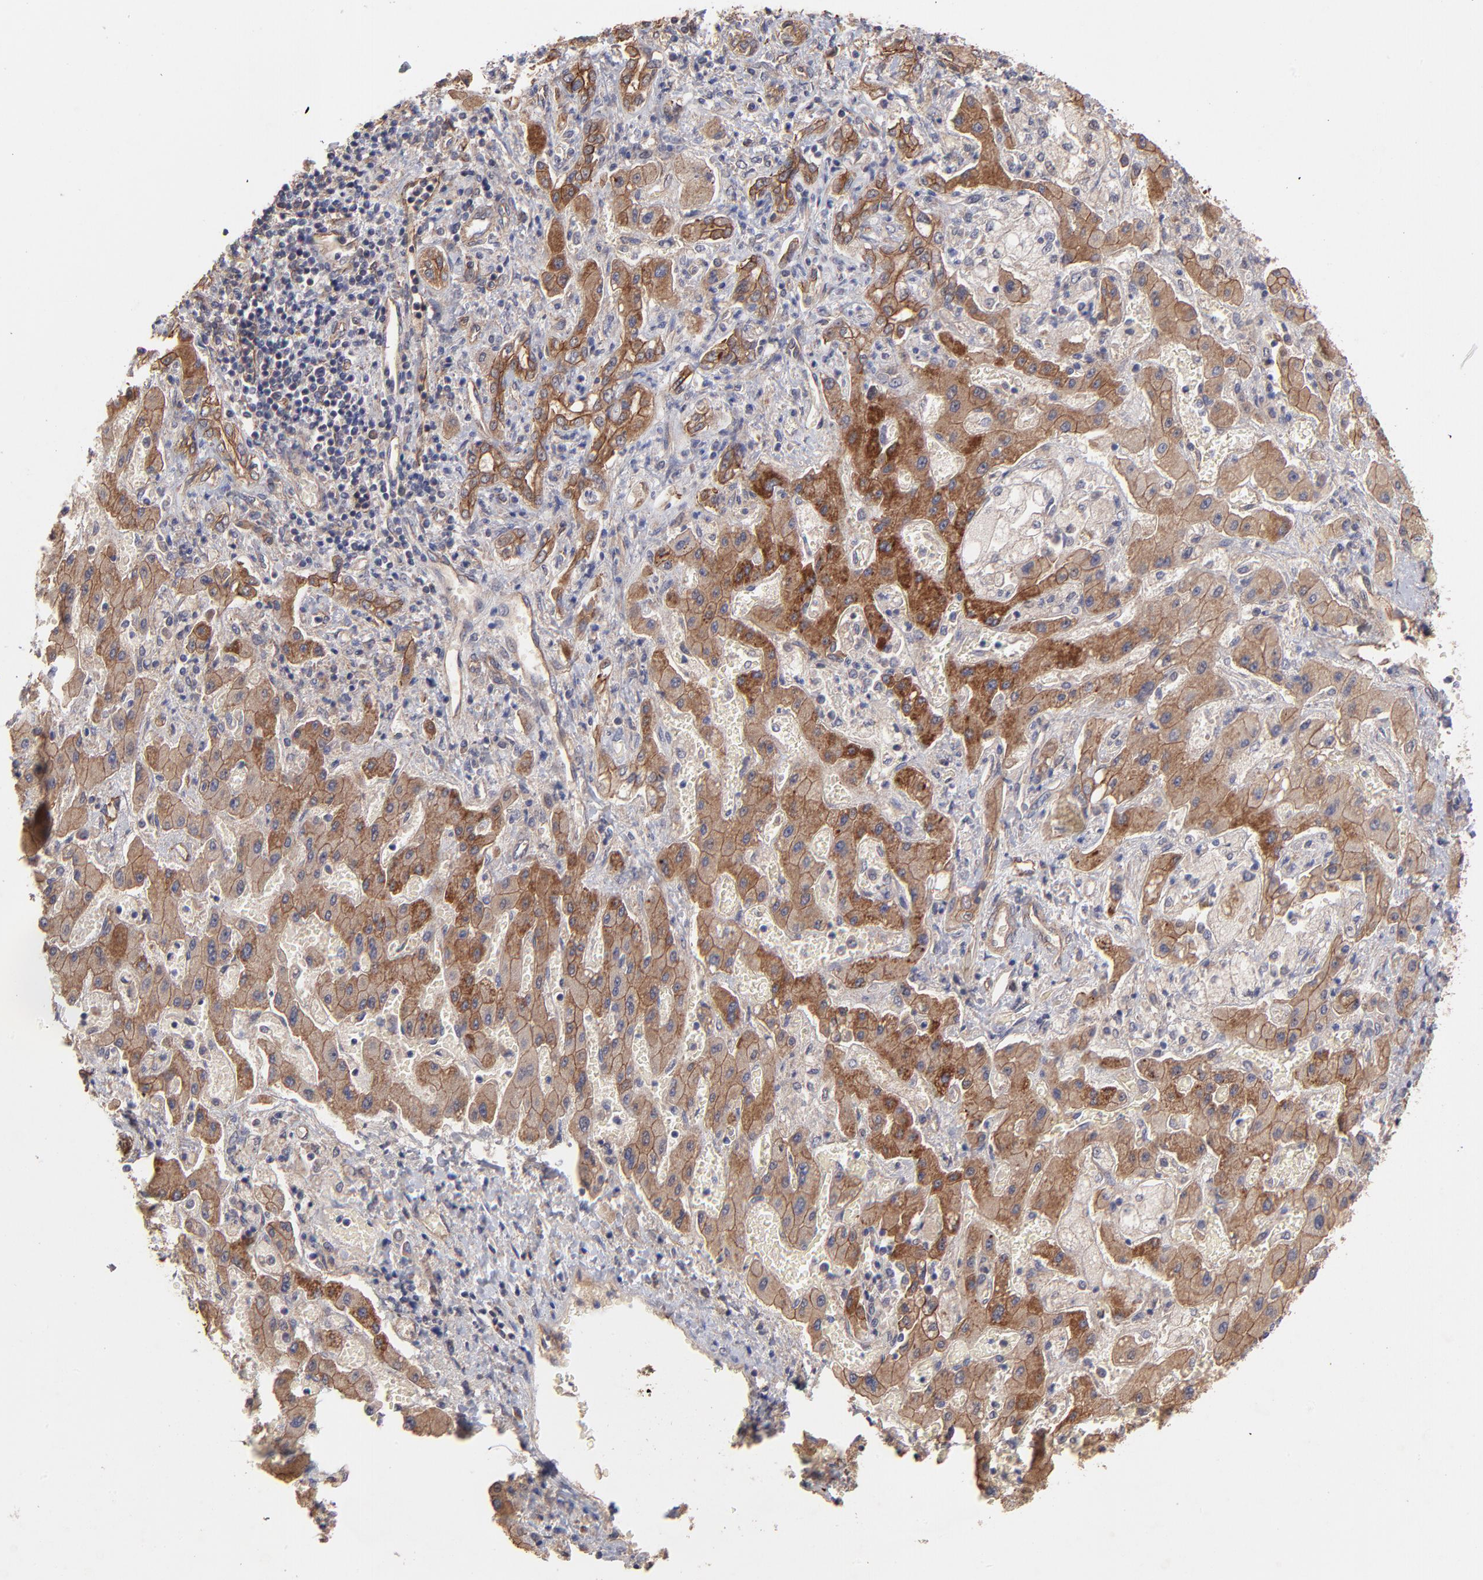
{"staining": {"intensity": "moderate", "quantity": ">75%", "location": "cytoplasmic/membranous"}, "tissue": "liver cancer", "cell_type": "Tumor cells", "image_type": "cancer", "snomed": [{"axis": "morphology", "description": "Cholangiocarcinoma"}, {"axis": "topography", "description": "Liver"}], "caption": "Protein analysis of liver cancer (cholangiocarcinoma) tissue displays moderate cytoplasmic/membranous positivity in about >75% of tumor cells.", "gene": "STAP2", "patient": {"sex": "male", "age": 50}}